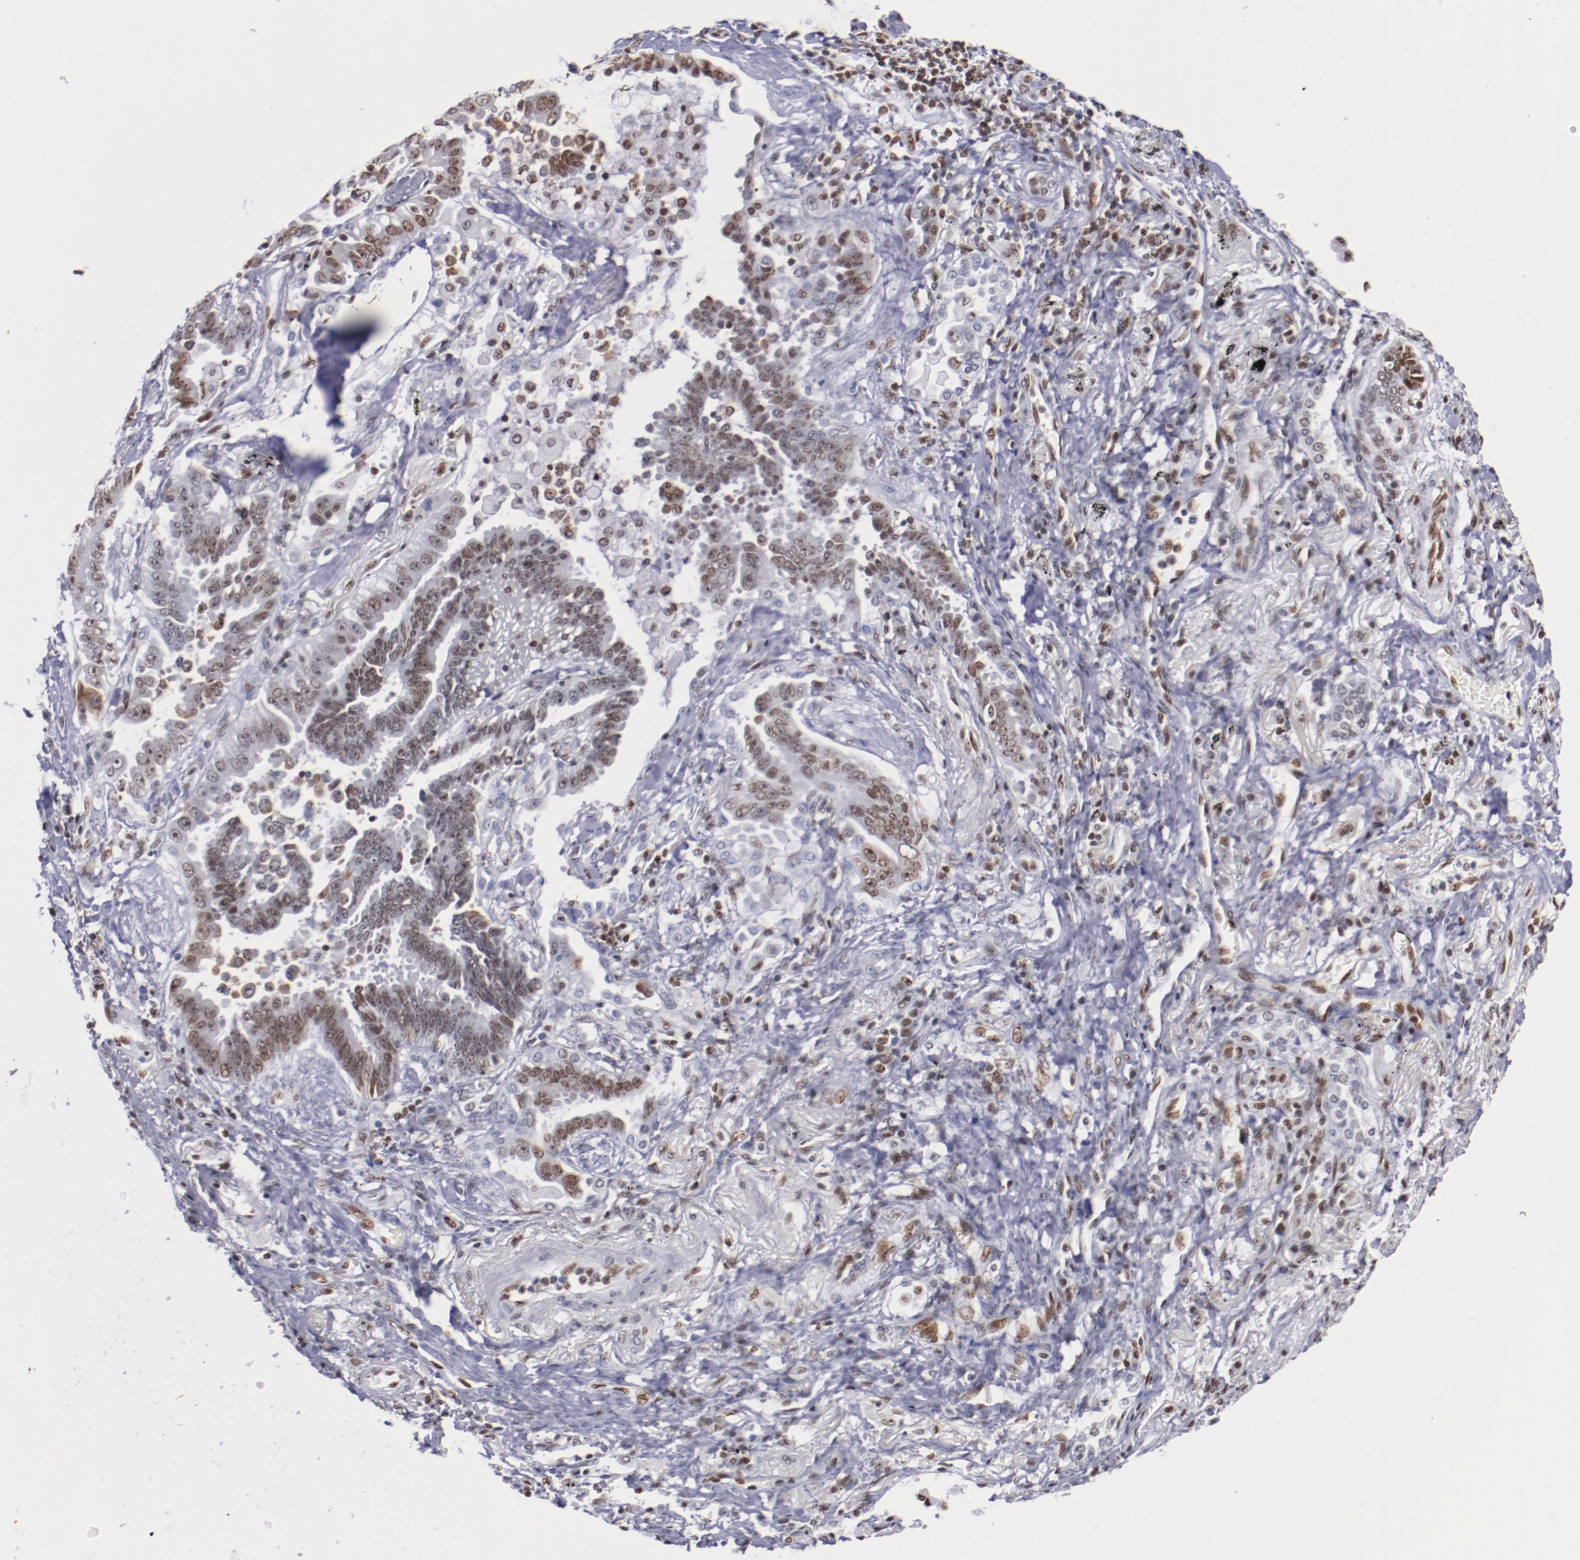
{"staining": {"intensity": "moderate", "quantity": ">75%", "location": "nuclear"}, "tissue": "lung cancer", "cell_type": "Tumor cells", "image_type": "cancer", "snomed": [{"axis": "morphology", "description": "Adenocarcinoma, NOS"}, {"axis": "topography", "description": "Lung"}], "caption": "DAB (3,3'-diaminobenzidine) immunohistochemical staining of lung adenocarcinoma displays moderate nuclear protein positivity in approximately >75% of tumor cells. (DAB = brown stain, brightfield microscopy at high magnification).", "gene": "IFI16", "patient": {"sex": "female", "age": 64}}